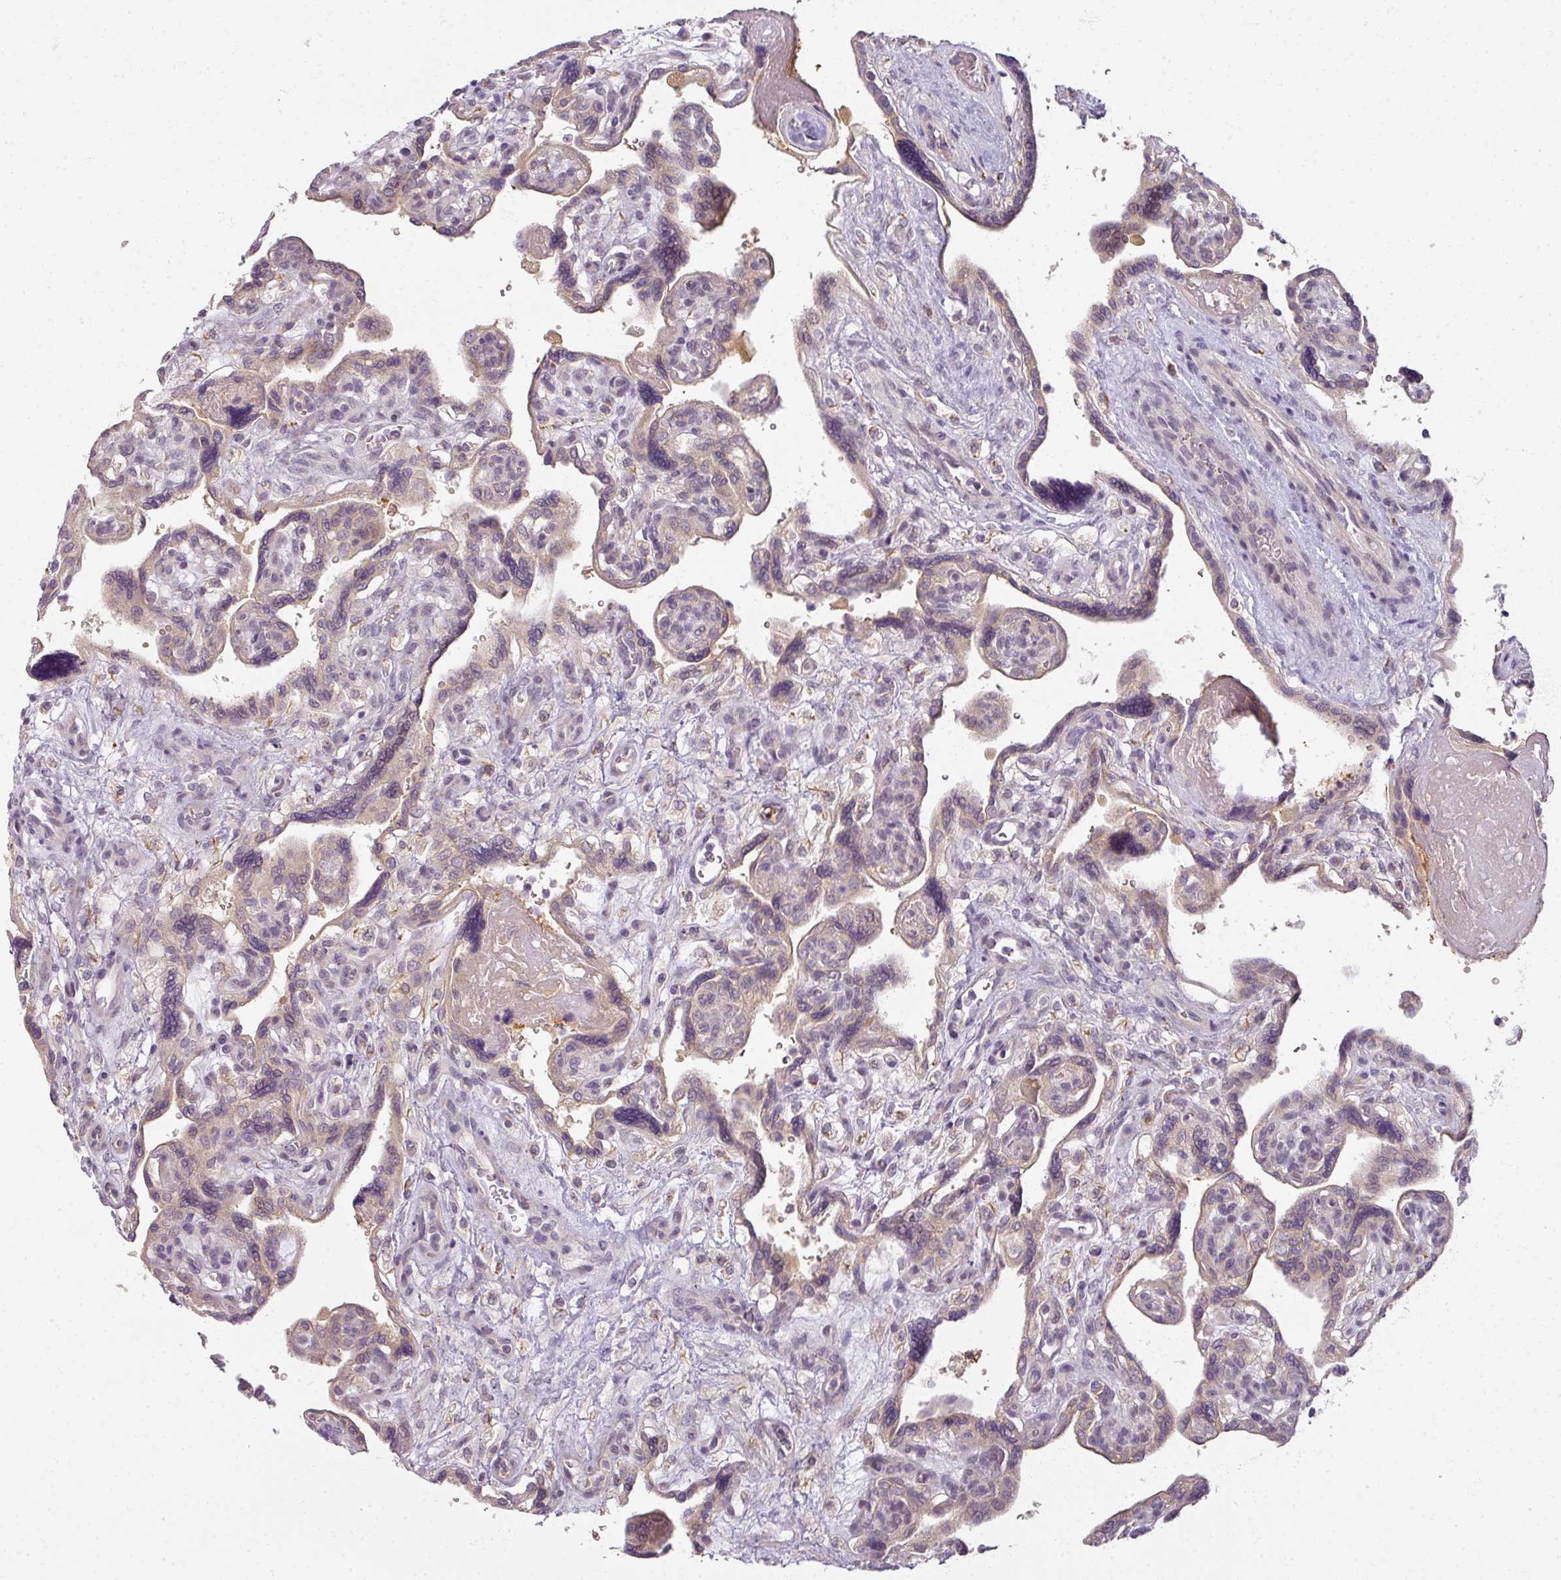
{"staining": {"intensity": "moderate", "quantity": ">75%", "location": "cytoplasmic/membranous,nuclear"}, "tissue": "placenta", "cell_type": "Decidual cells", "image_type": "normal", "snomed": [{"axis": "morphology", "description": "Normal tissue, NOS"}, {"axis": "topography", "description": "Placenta"}], "caption": "Decidual cells show medium levels of moderate cytoplasmic/membranous,nuclear positivity in approximately >75% of cells in unremarkable placenta. (DAB IHC with brightfield microscopy, high magnification).", "gene": "MYMK", "patient": {"sex": "female", "age": 39}}